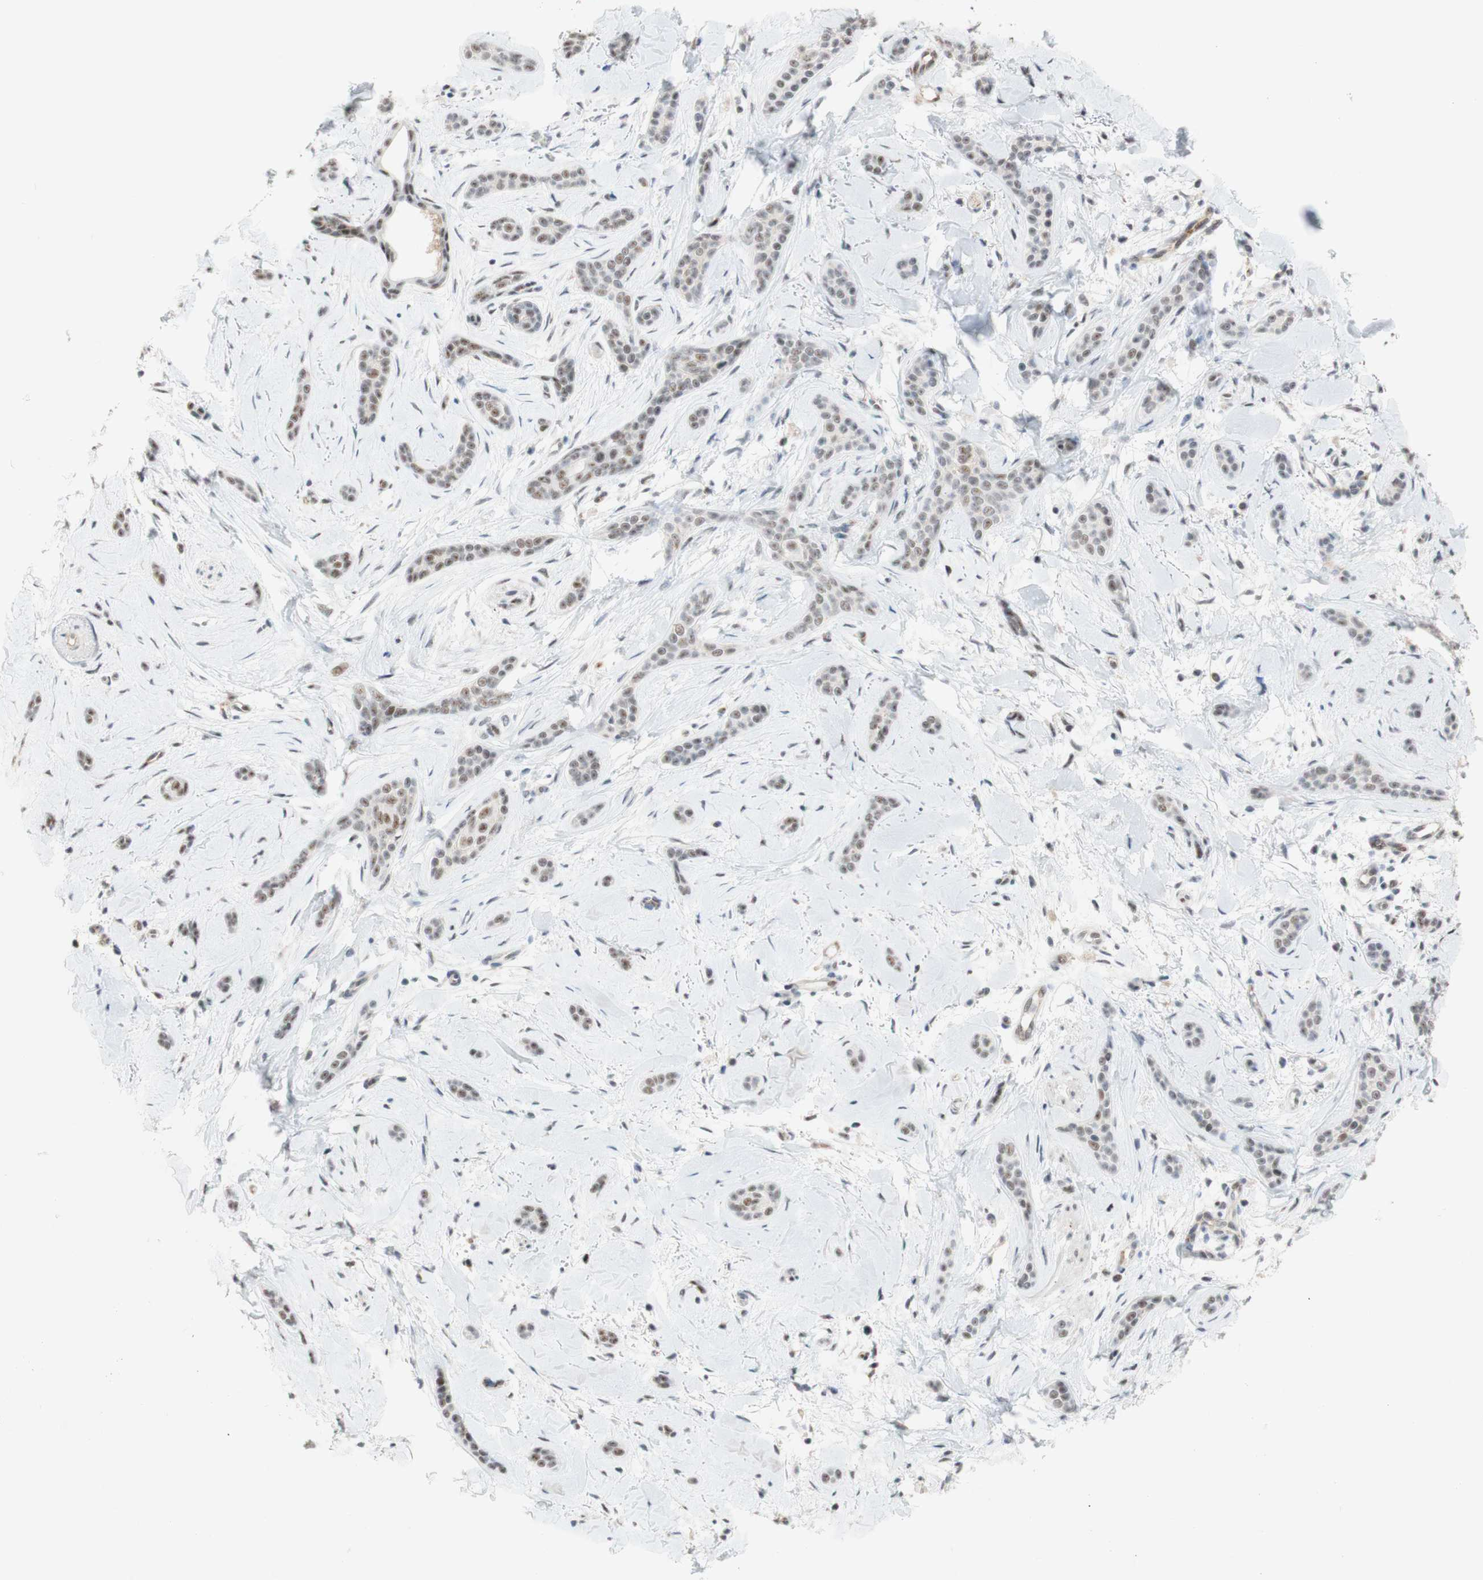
{"staining": {"intensity": "weak", "quantity": "<25%", "location": "nuclear"}, "tissue": "skin cancer", "cell_type": "Tumor cells", "image_type": "cancer", "snomed": [{"axis": "morphology", "description": "Basal cell carcinoma"}, {"axis": "morphology", "description": "Adnexal tumor, benign"}, {"axis": "topography", "description": "Skin"}], "caption": "IHC photomicrograph of skin cancer (benign adnexal tumor) stained for a protein (brown), which exhibits no staining in tumor cells.", "gene": "SAP18", "patient": {"sex": "female", "age": 42}}